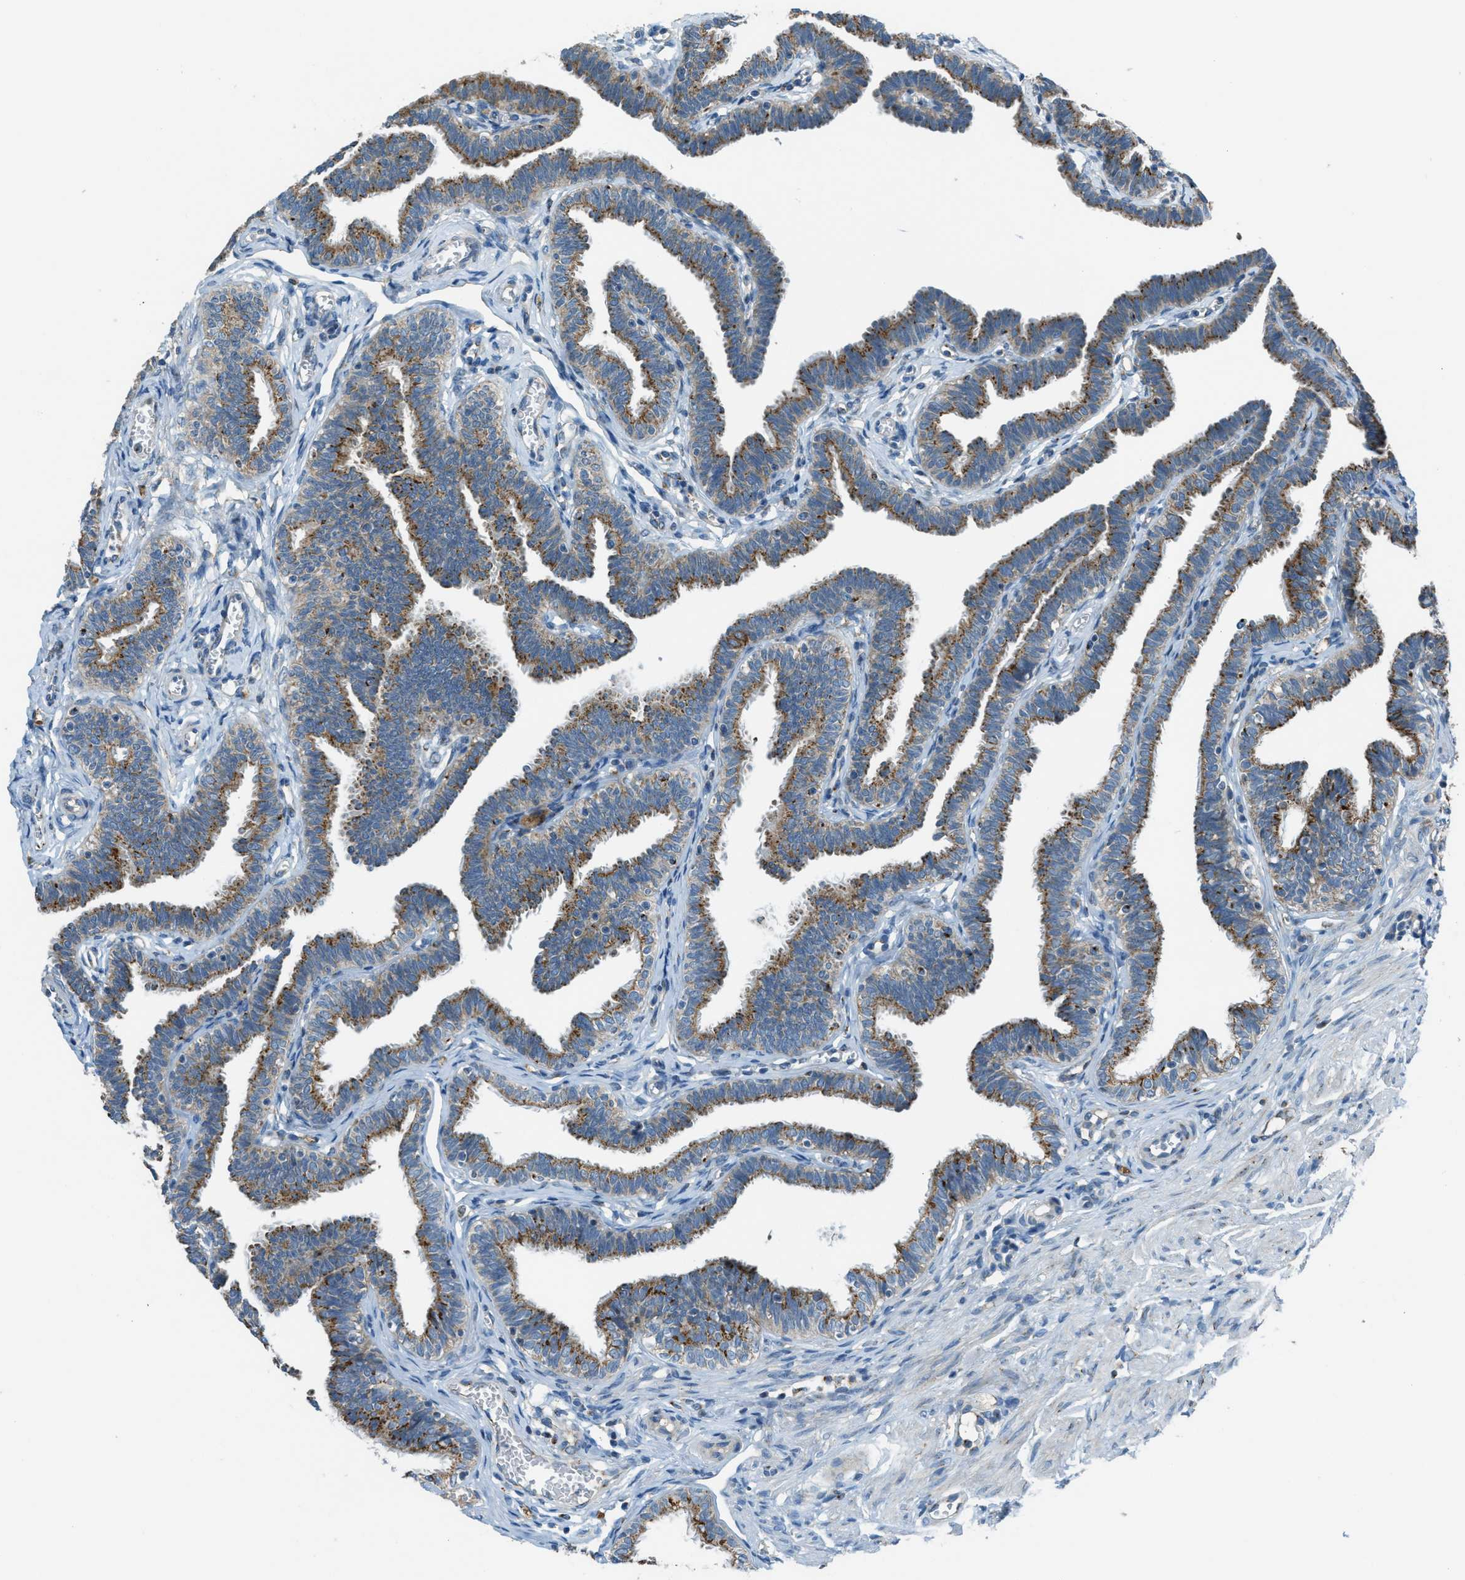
{"staining": {"intensity": "moderate", "quantity": ">75%", "location": "cytoplasmic/membranous"}, "tissue": "fallopian tube", "cell_type": "Glandular cells", "image_type": "normal", "snomed": [{"axis": "morphology", "description": "Normal tissue, NOS"}, {"axis": "topography", "description": "Fallopian tube"}, {"axis": "topography", "description": "Ovary"}], "caption": "Immunohistochemistry (IHC) of benign fallopian tube demonstrates medium levels of moderate cytoplasmic/membranous expression in approximately >75% of glandular cells. The staining was performed using DAB, with brown indicating positive protein expression. Nuclei are stained blue with hematoxylin.", "gene": "BCKDK", "patient": {"sex": "female", "age": 23}}